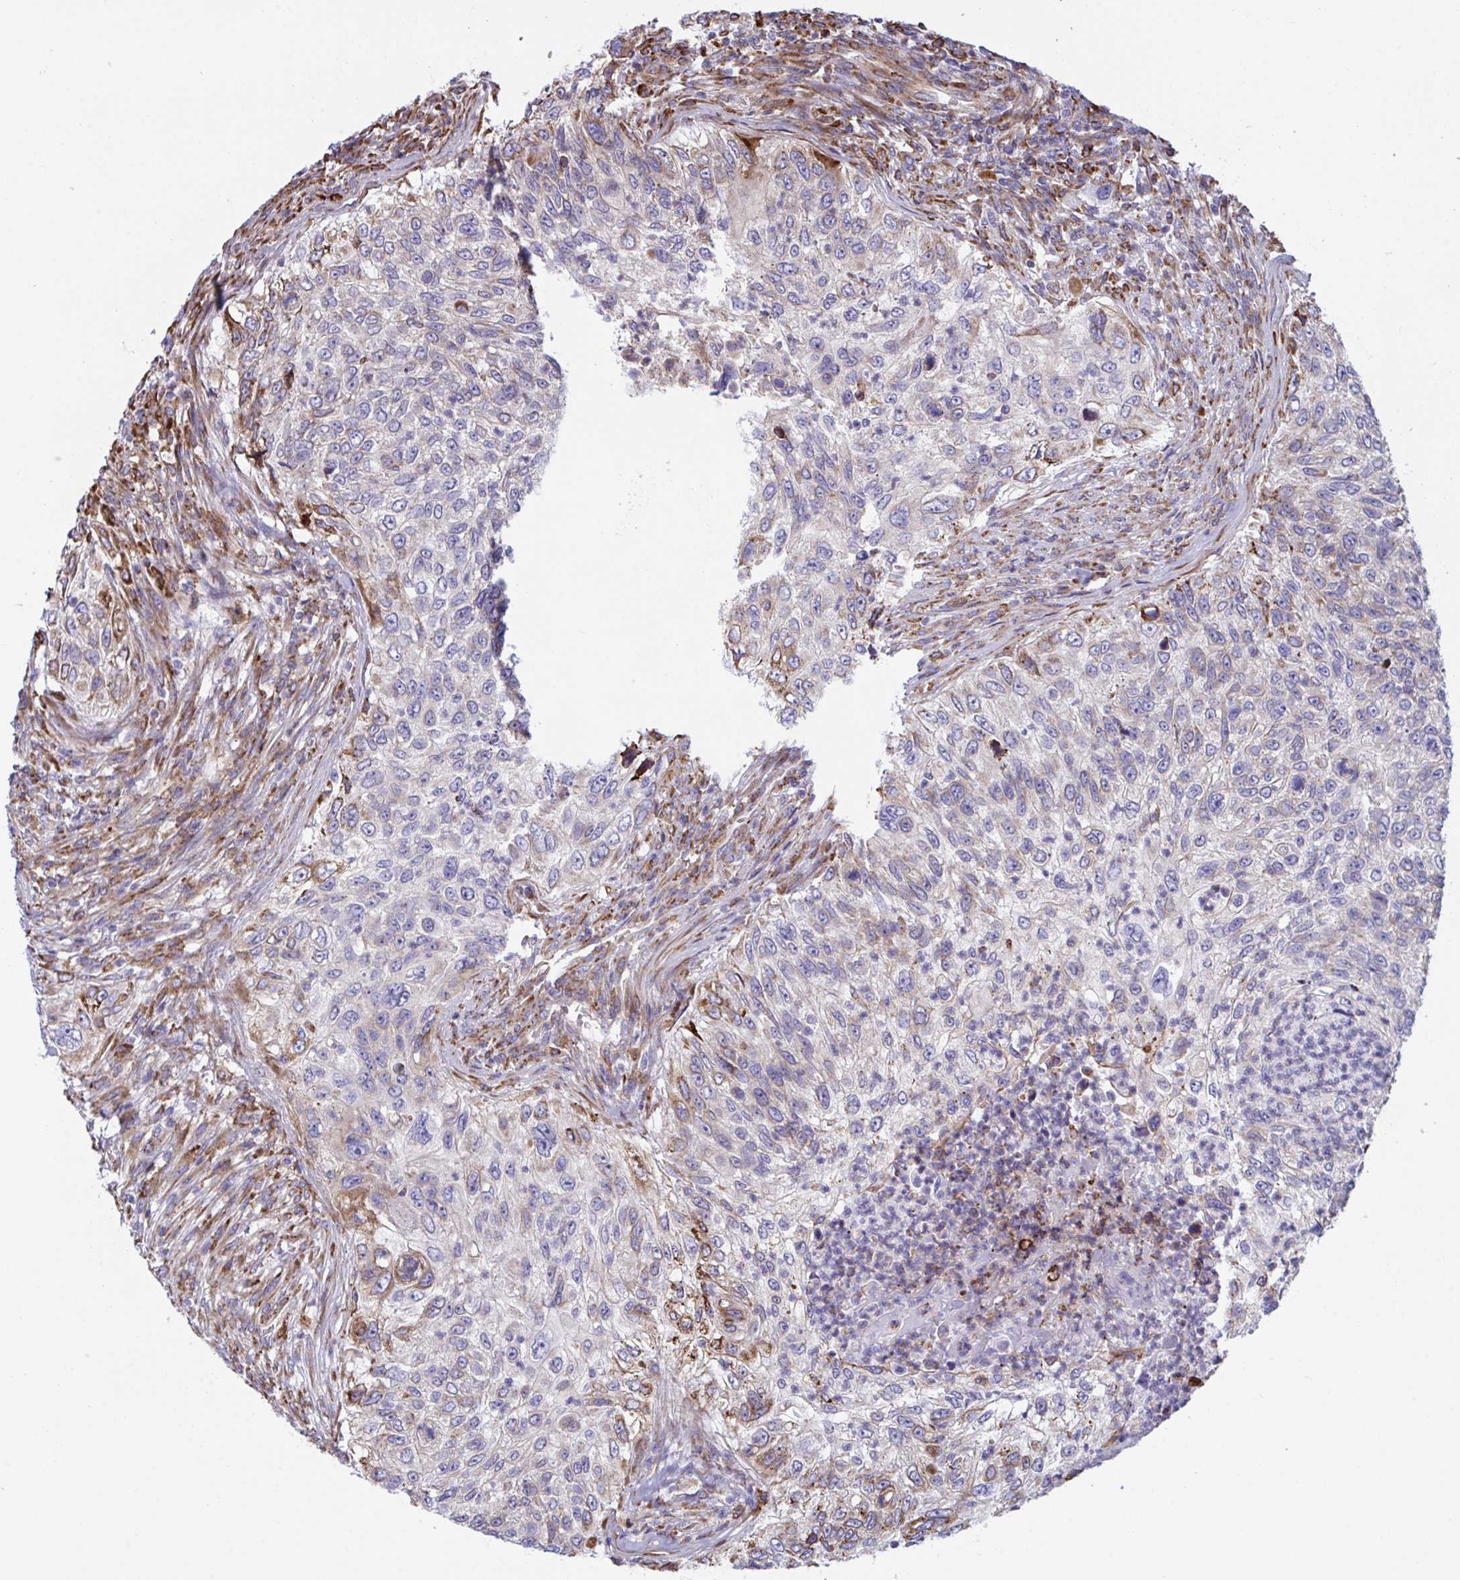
{"staining": {"intensity": "moderate", "quantity": "<25%", "location": "cytoplasmic/membranous"}, "tissue": "urothelial cancer", "cell_type": "Tumor cells", "image_type": "cancer", "snomed": [{"axis": "morphology", "description": "Urothelial carcinoma, High grade"}, {"axis": "topography", "description": "Urinary bladder"}], "caption": "This histopathology image demonstrates immunohistochemistry (IHC) staining of urothelial cancer, with low moderate cytoplasmic/membranous positivity in about <25% of tumor cells.", "gene": "PEAK3", "patient": {"sex": "female", "age": 60}}